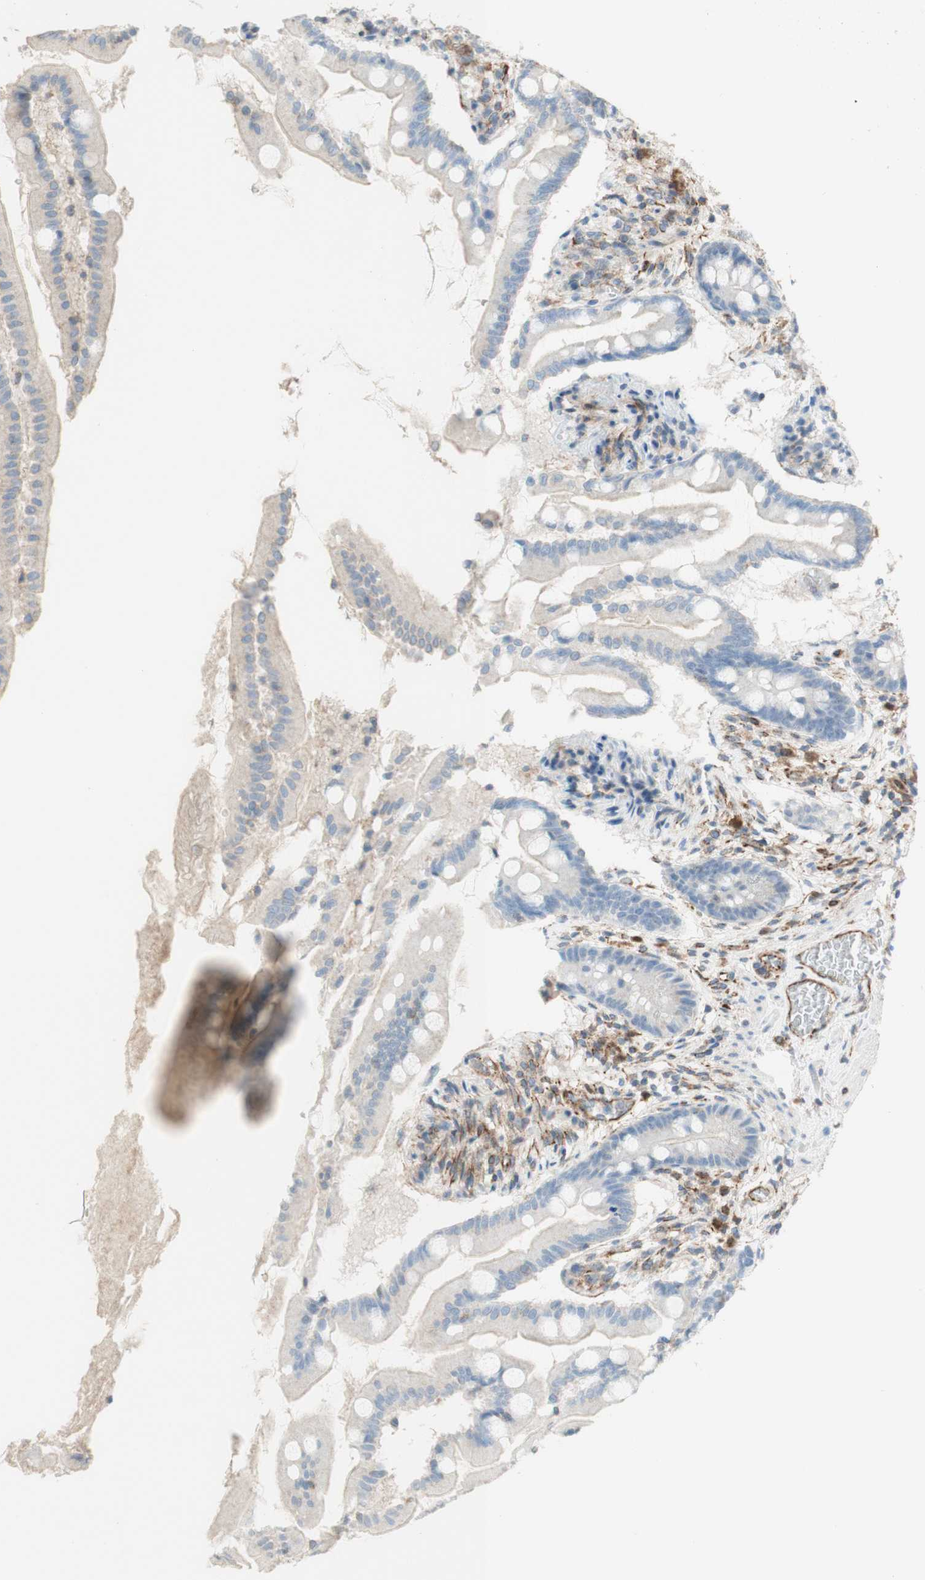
{"staining": {"intensity": "weak", "quantity": ">75%", "location": "cytoplasmic/membranous"}, "tissue": "small intestine", "cell_type": "Glandular cells", "image_type": "normal", "snomed": [{"axis": "morphology", "description": "Normal tissue, NOS"}, {"axis": "topography", "description": "Small intestine"}], "caption": "Normal small intestine shows weak cytoplasmic/membranous expression in approximately >75% of glandular cells, visualized by immunohistochemistry.", "gene": "POU2AF1", "patient": {"sex": "female", "age": 56}}